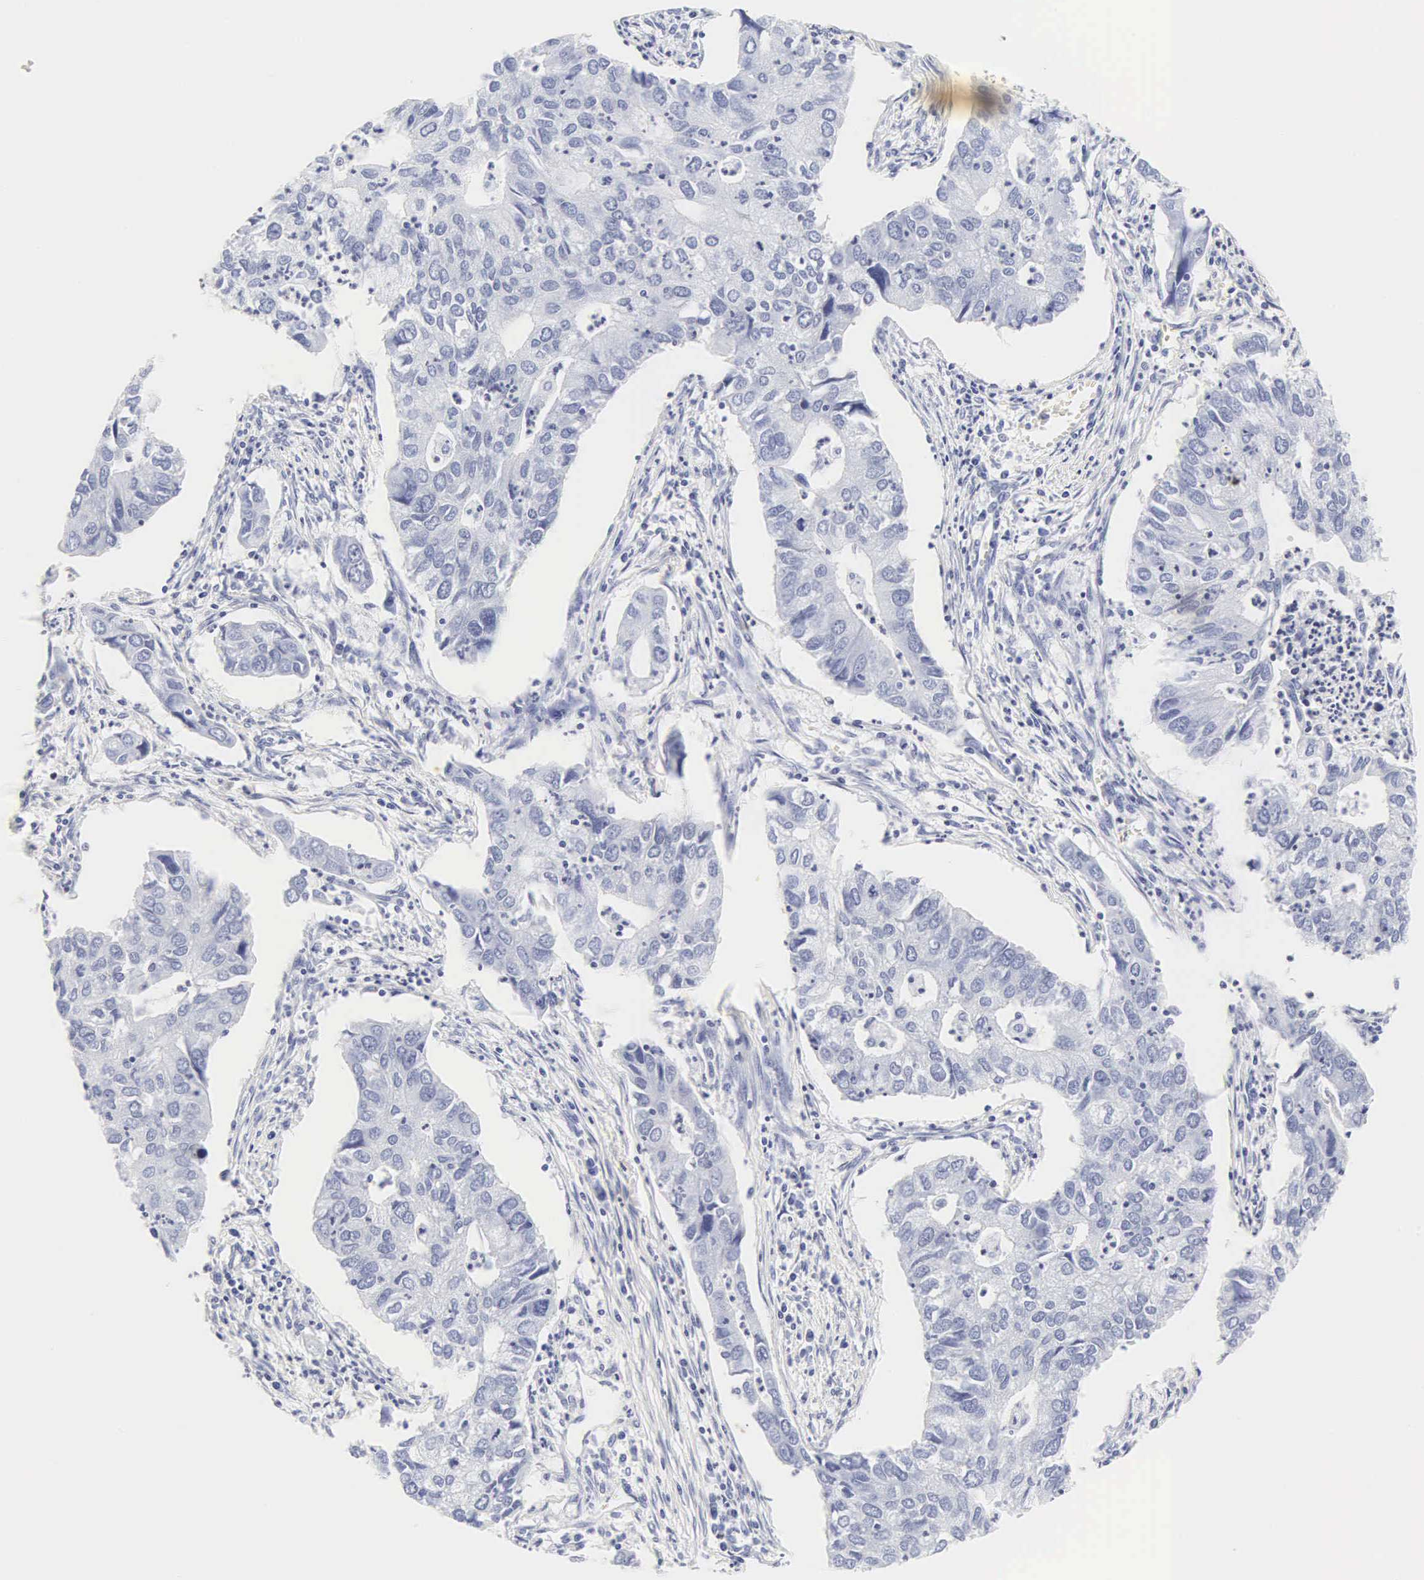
{"staining": {"intensity": "negative", "quantity": "none", "location": "none"}, "tissue": "lung cancer", "cell_type": "Tumor cells", "image_type": "cancer", "snomed": [{"axis": "morphology", "description": "Adenocarcinoma, NOS"}, {"axis": "topography", "description": "Lung"}], "caption": "High power microscopy micrograph of an IHC image of adenocarcinoma (lung), revealing no significant expression in tumor cells.", "gene": "INS", "patient": {"sex": "male", "age": 48}}